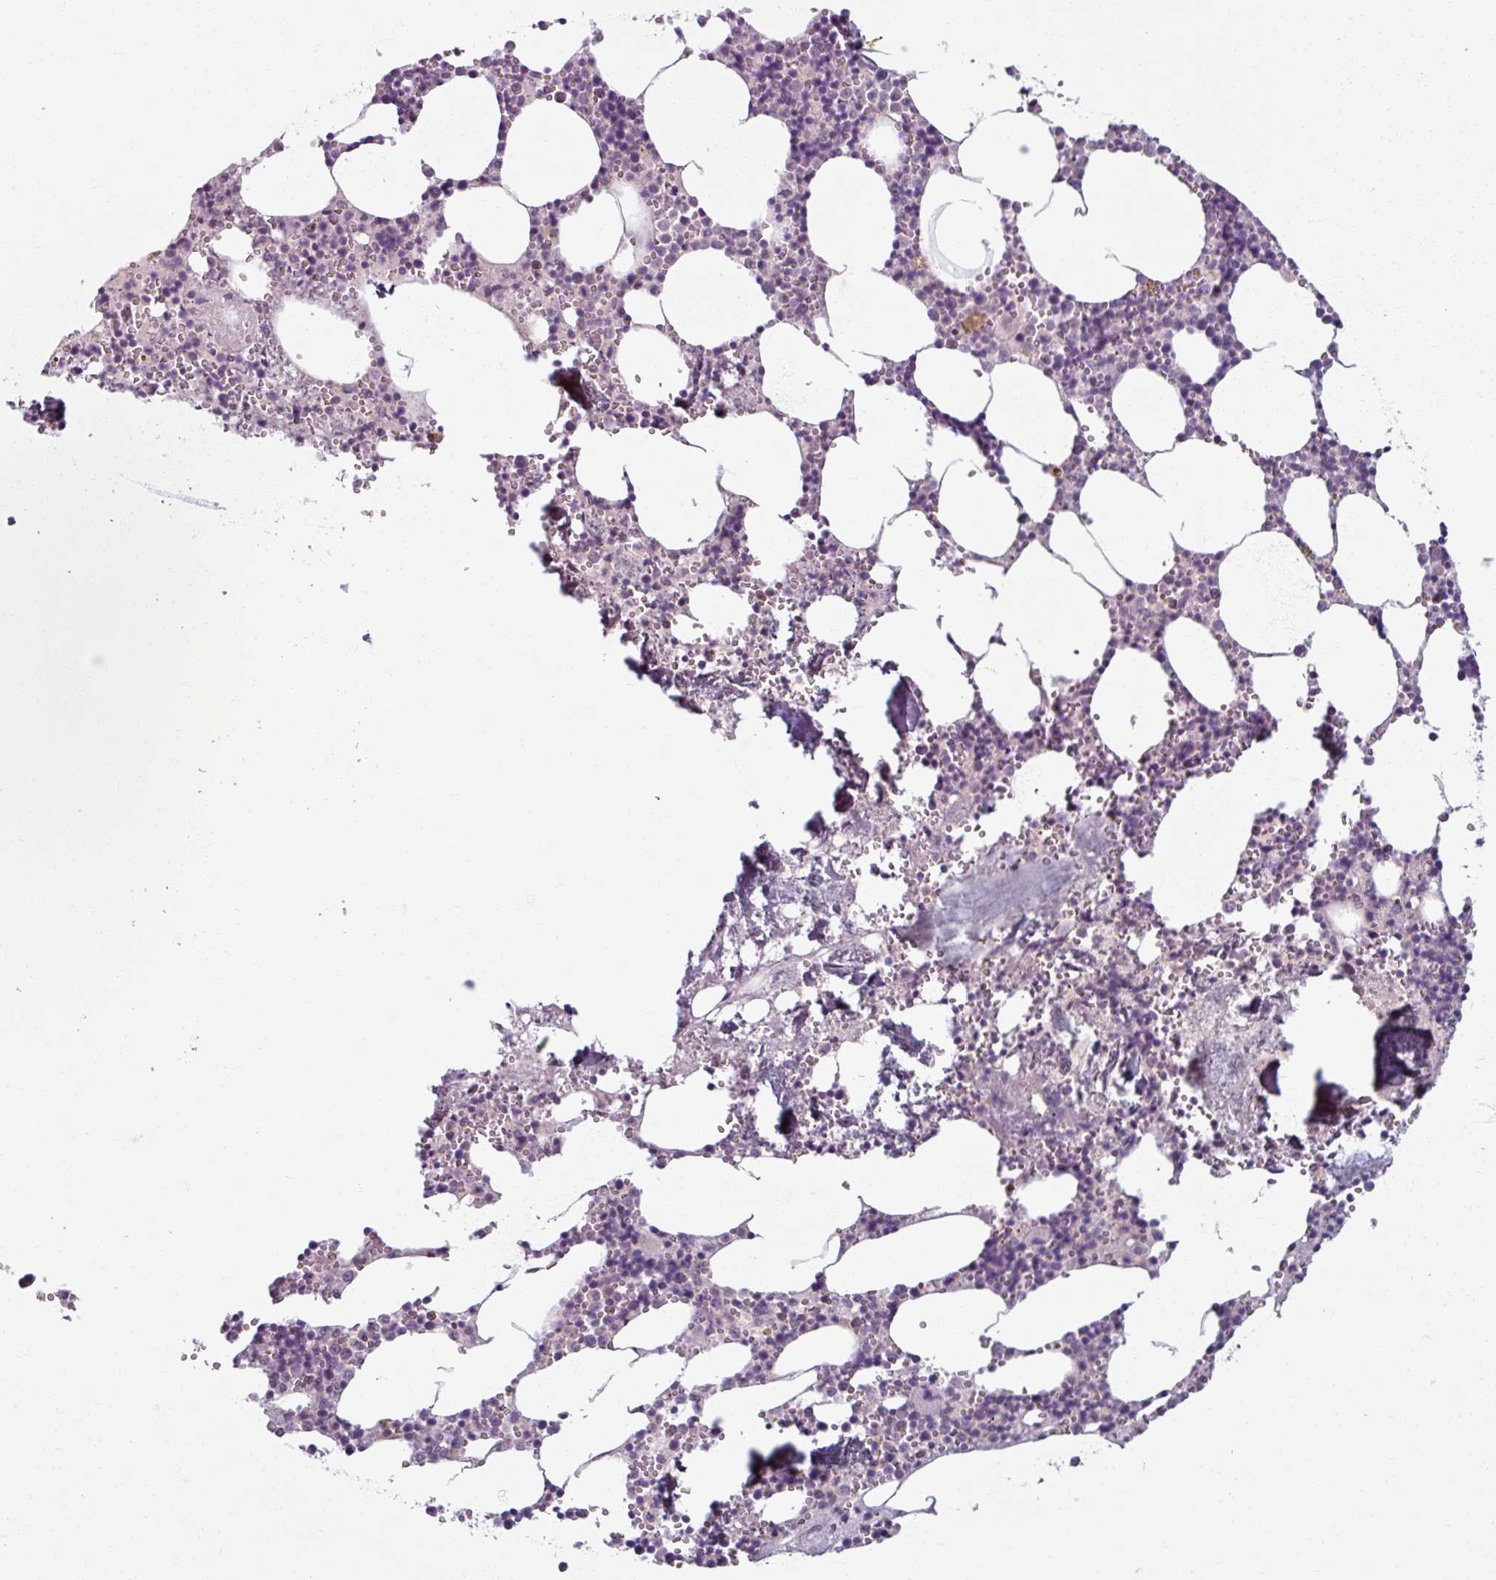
{"staining": {"intensity": "negative", "quantity": "none", "location": "none"}, "tissue": "bone marrow", "cell_type": "Hematopoietic cells", "image_type": "normal", "snomed": [{"axis": "morphology", "description": "Normal tissue, NOS"}, {"axis": "topography", "description": "Bone marrow"}], "caption": "IHC of normal bone marrow reveals no expression in hematopoietic cells.", "gene": "SMIM11", "patient": {"sex": "male", "age": 54}}